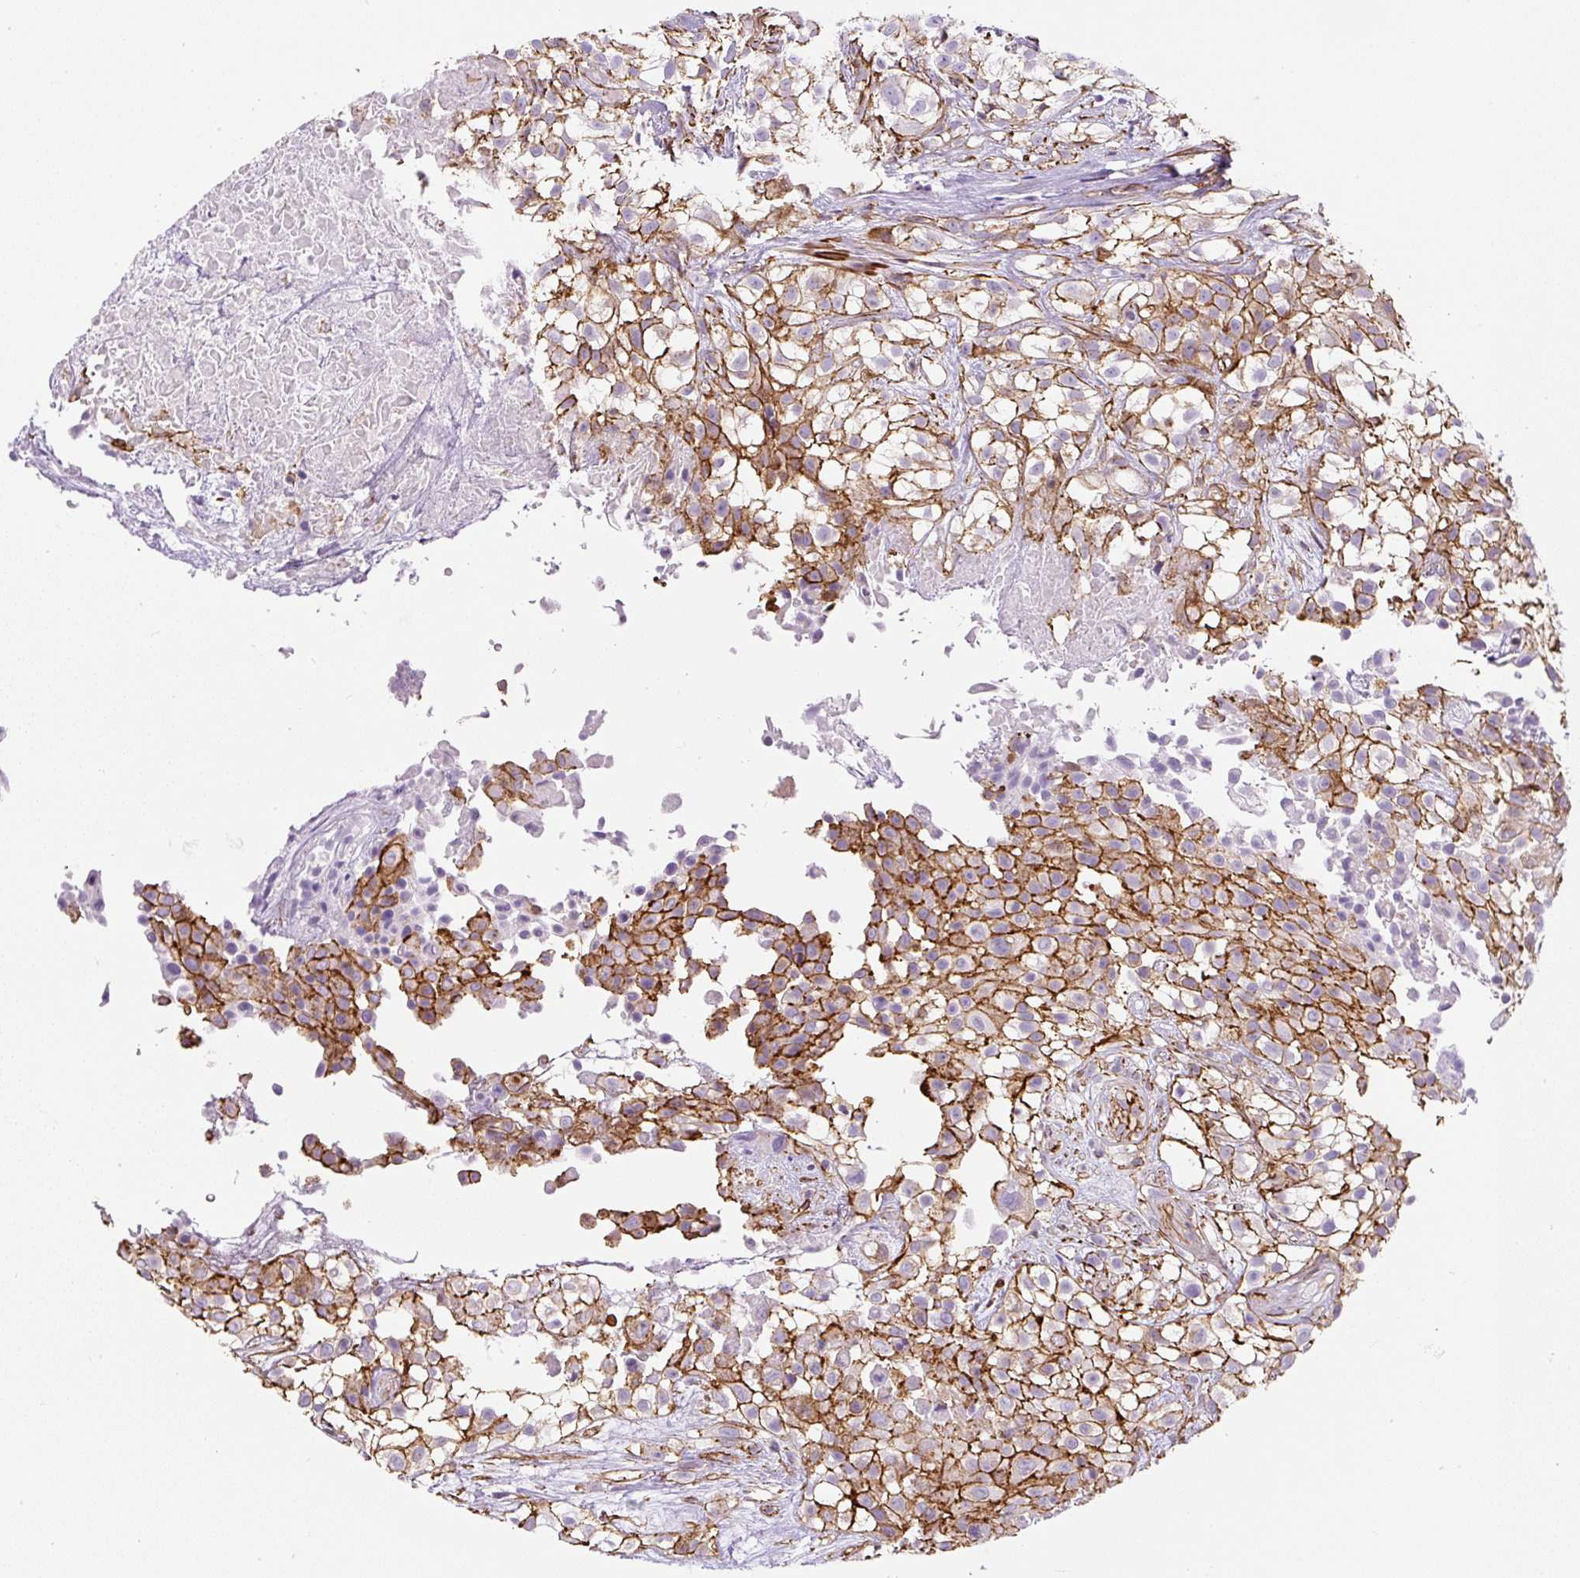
{"staining": {"intensity": "strong", "quantity": ">75%", "location": "cytoplasmic/membranous"}, "tissue": "urothelial cancer", "cell_type": "Tumor cells", "image_type": "cancer", "snomed": [{"axis": "morphology", "description": "Urothelial carcinoma, High grade"}, {"axis": "topography", "description": "Urinary bladder"}], "caption": "Immunohistochemistry of human urothelial cancer reveals high levels of strong cytoplasmic/membranous positivity in about >75% of tumor cells.", "gene": "B3GALT5", "patient": {"sex": "male", "age": 56}}